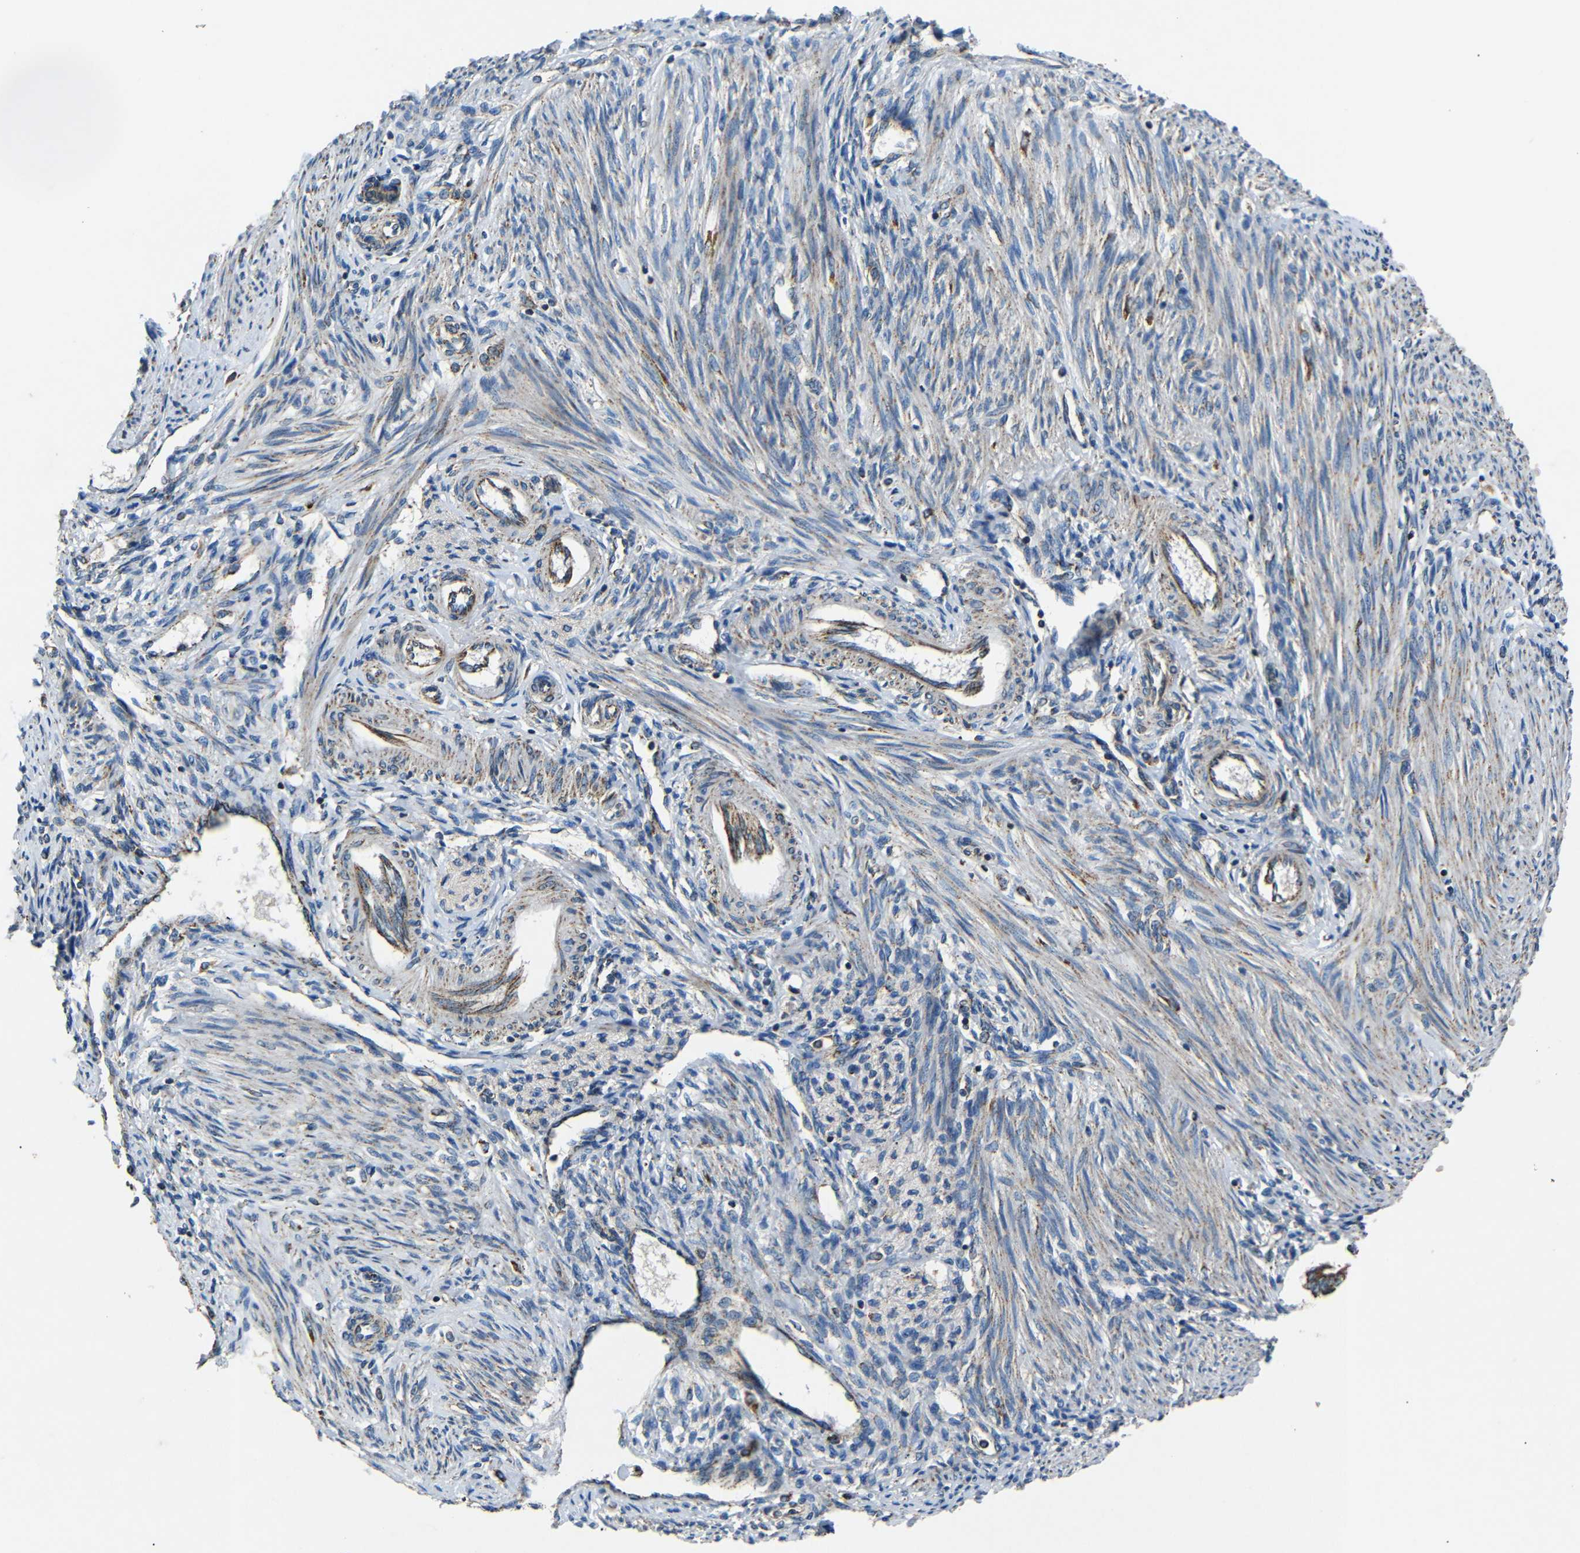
{"staining": {"intensity": "moderate", "quantity": "<25%", "location": "cytoplasmic/membranous"}, "tissue": "endometrium", "cell_type": "Cells in endometrial stroma", "image_type": "normal", "snomed": [{"axis": "morphology", "description": "Normal tissue, NOS"}, {"axis": "topography", "description": "Endometrium"}], "caption": "This histopathology image displays unremarkable endometrium stained with IHC to label a protein in brown. The cytoplasmic/membranous of cells in endometrial stroma show moderate positivity for the protein. Nuclei are counter-stained blue.", "gene": "NETO2", "patient": {"sex": "female", "age": 42}}